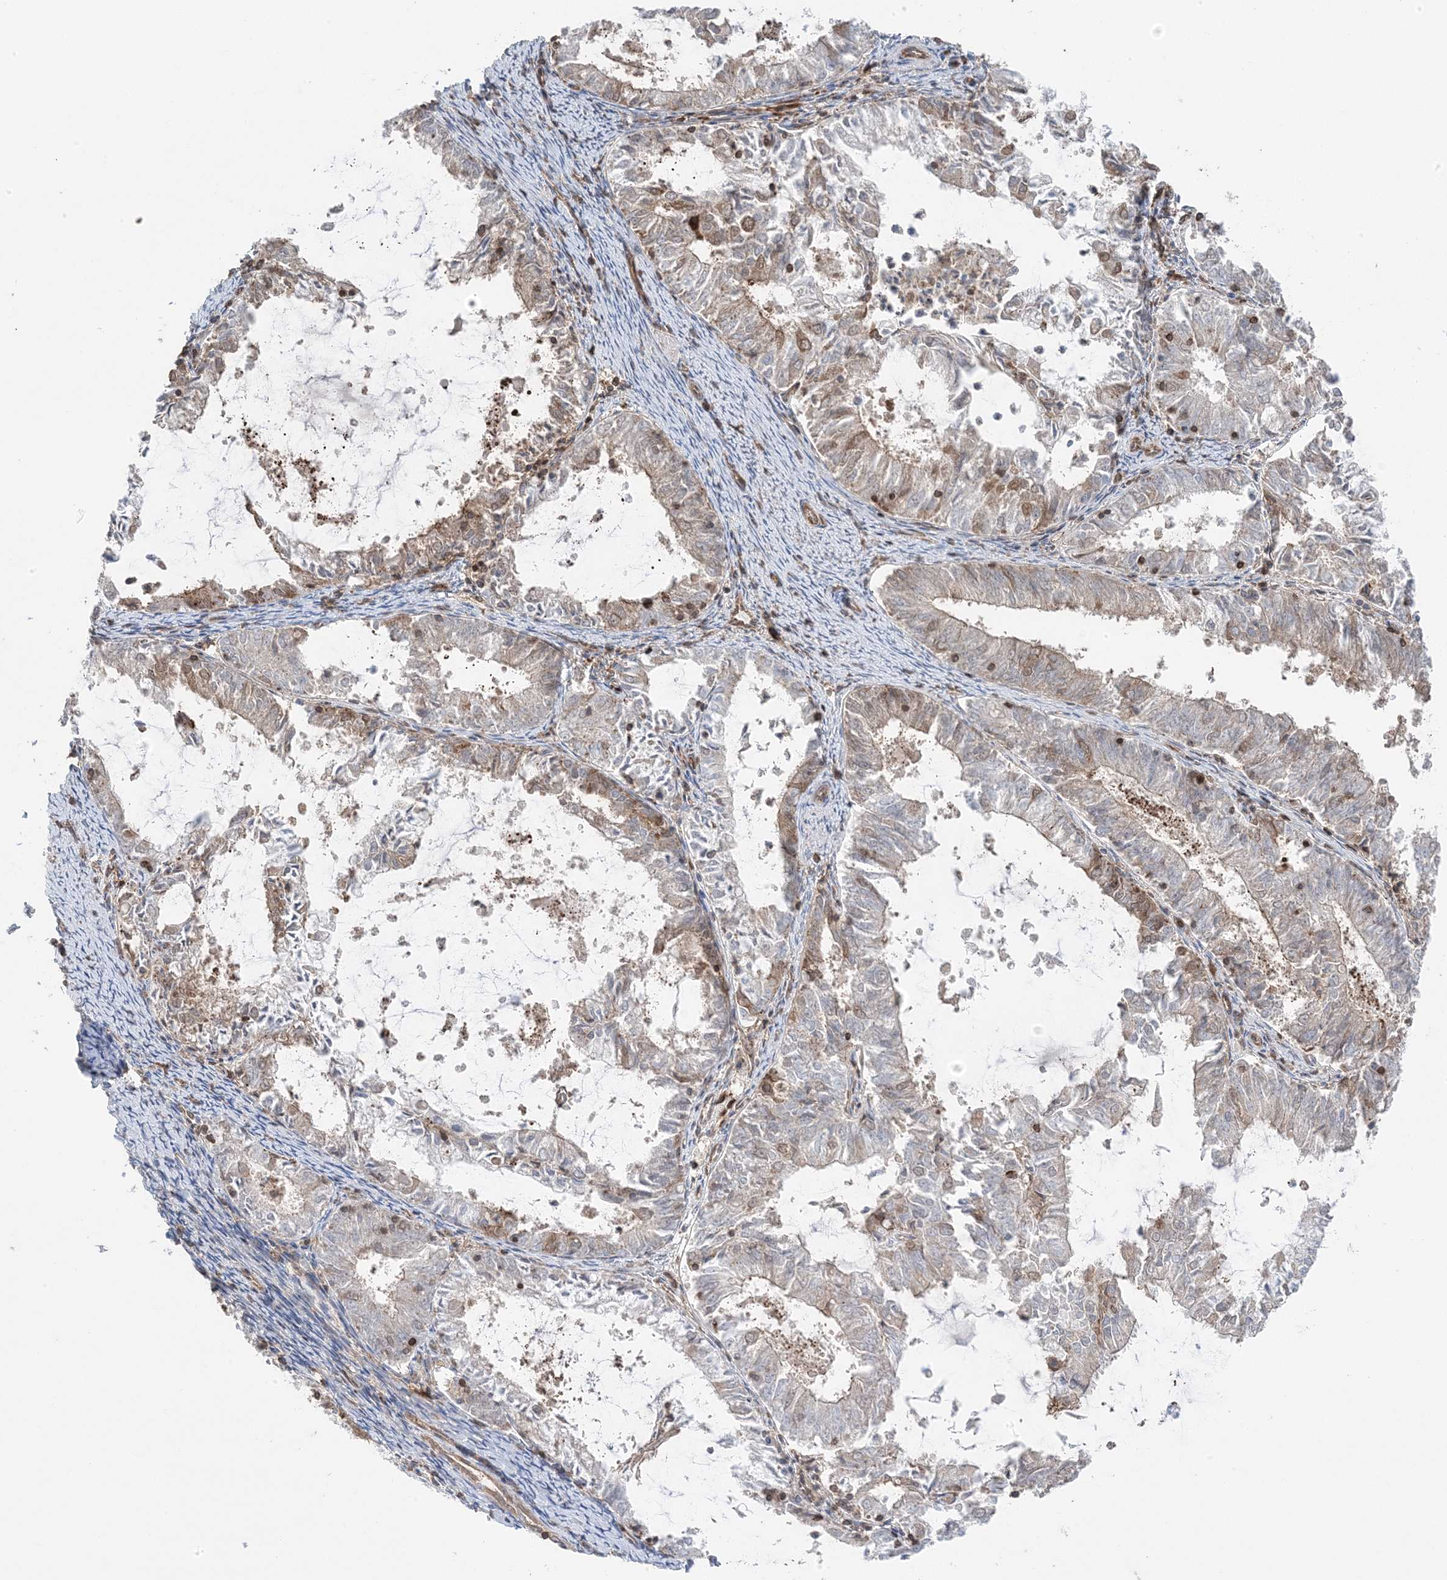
{"staining": {"intensity": "weak", "quantity": "<25%", "location": "cytoplasmic/membranous"}, "tissue": "endometrial cancer", "cell_type": "Tumor cells", "image_type": "cancer", "snomed": [{"axis": "morphology", "description": "Adenocarcinoma, NOS"}, {"axis": "topography", "description": "Endometrium"}], "caption": "The image exhibits no significant positivity in tumor cells of endometrial cancer.", "gene": "MAPK1IP1L", "patient": {"sex": "female", "age": 57}}